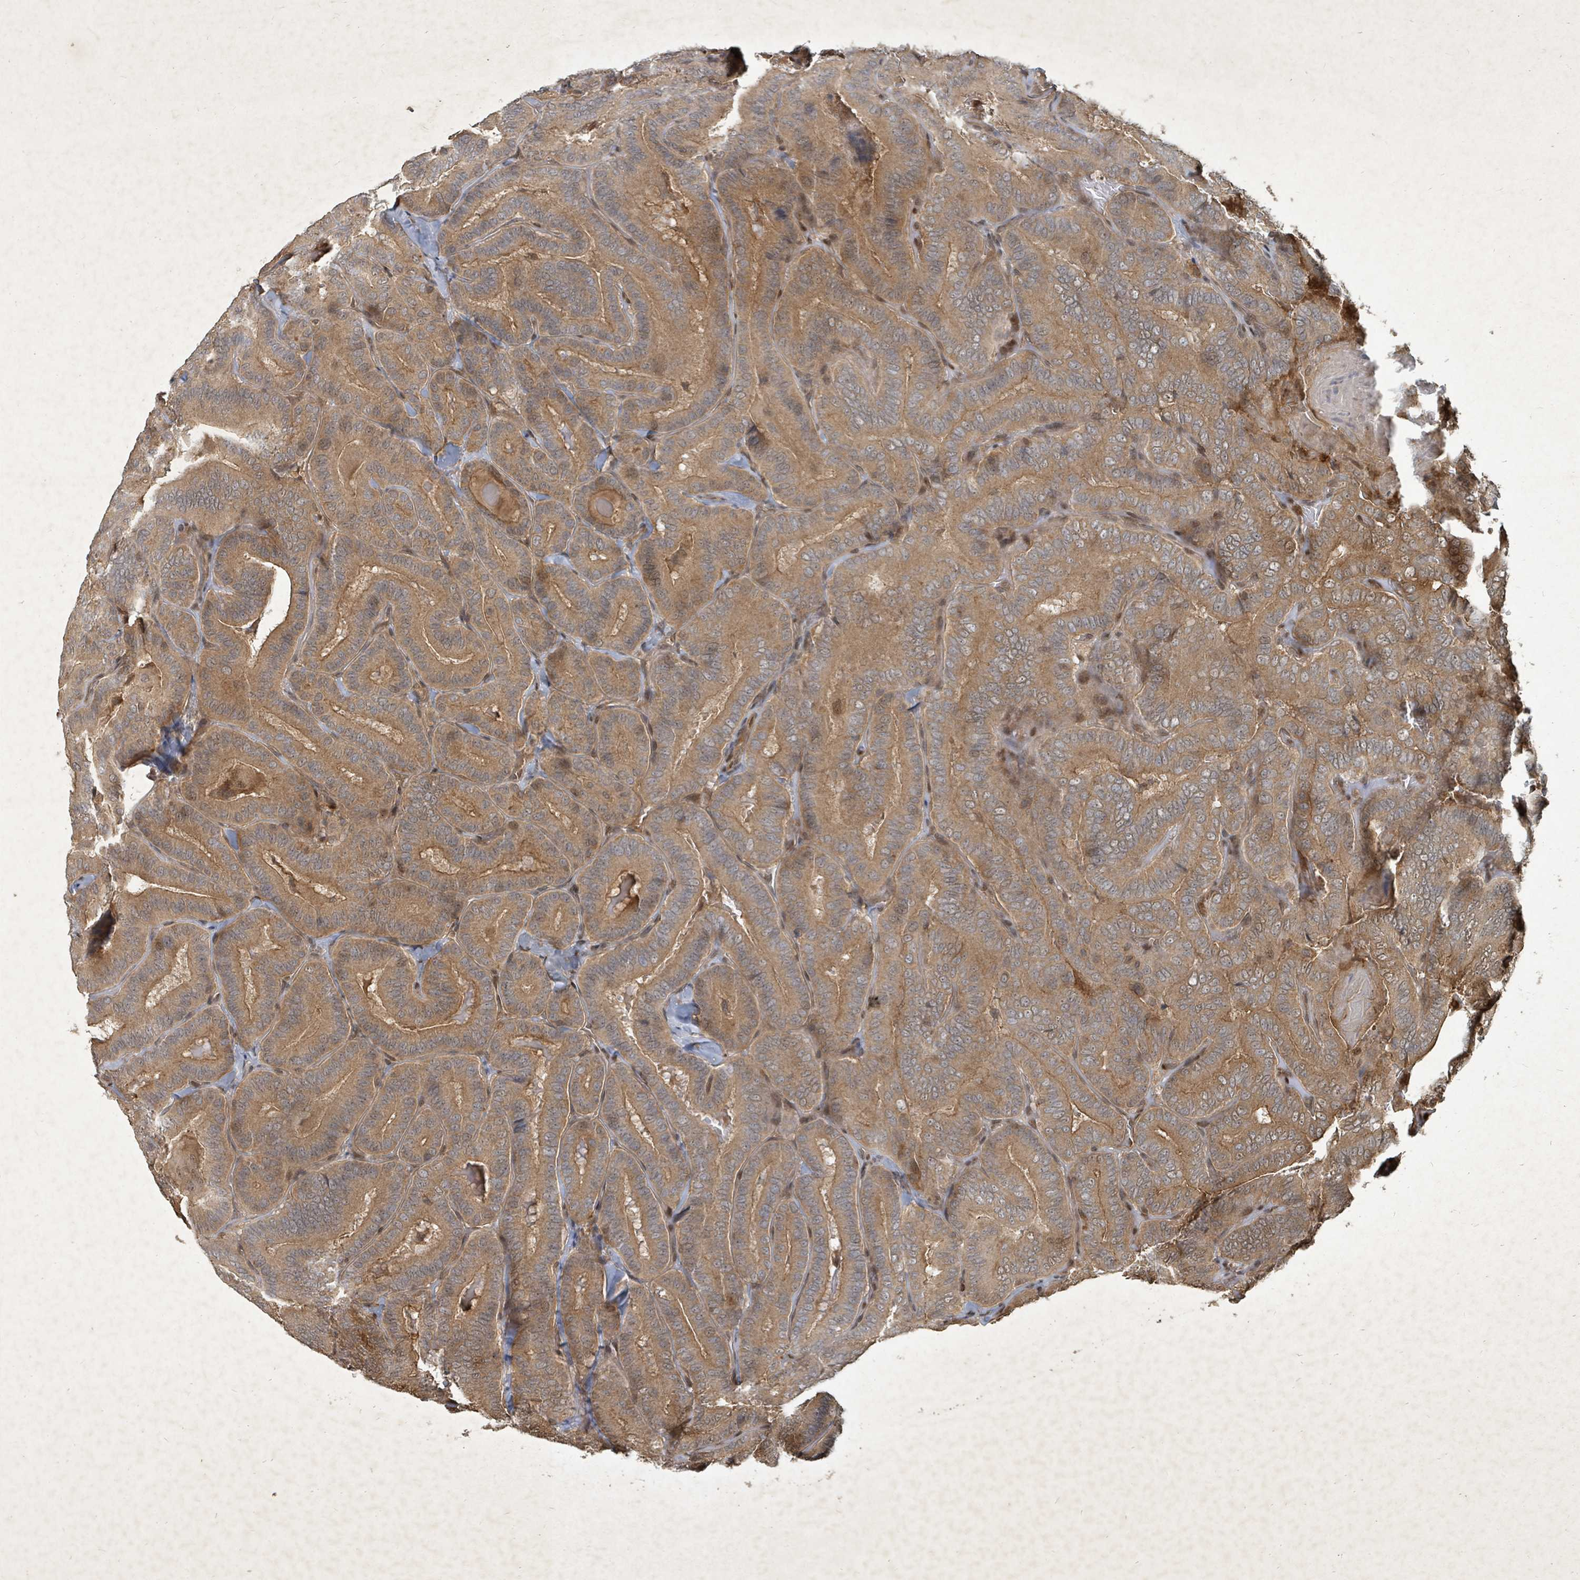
{"staining": {"intensity": "moderate", "quantity": ">75%", "location": "cytoplasmic/membranous"}, "tissue": "thyroid cancer", "cell_type": "Tumor cells", "image_type": "cancer", "snomed": [{"axis": "morphology", "description": "Papillary adenocarcinoma, NOS"}, {"axis": "topography", "description": "Thyroid gland"}], "caption": "This is an image of IHC staining of thyroid cancer, which shows moderate staining in the cytoplasmic/membranous of tumor cells.", "gene": "KDM4E", "patient": {"sex": "male", "age": 61}}